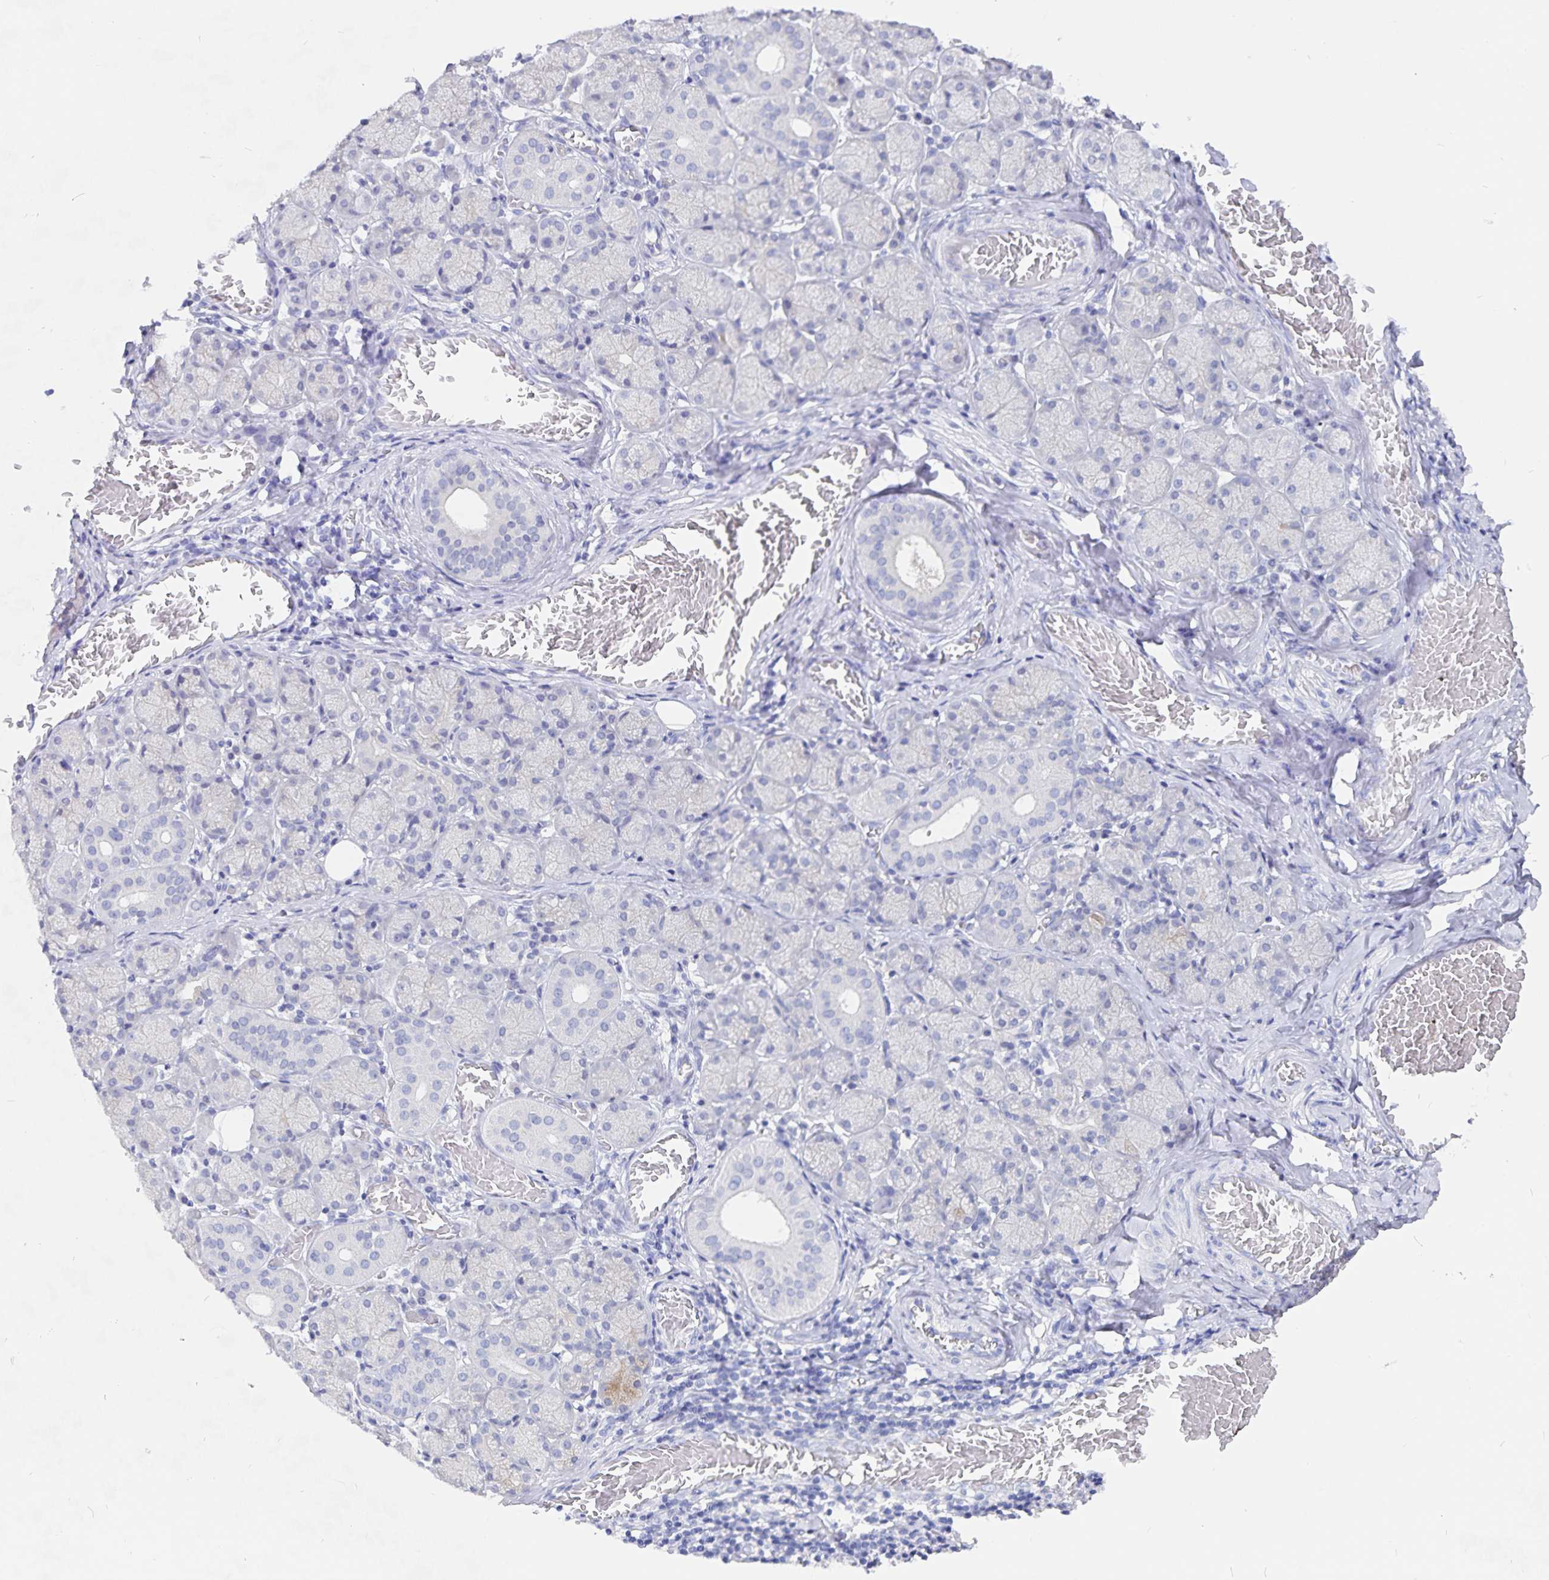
{"staining": {"intensity": "moderate", "quantity": "<25%", "location": "cytoplasmic/membranous"}, "tissue": "salivary gland", "cell_type": "Glandular cells", "image_type": "normal", "snomed": [{"axis": "morphology", "description": "Normal tissue, NOS"}, {"axis": "topography", "description": "Salivary gland"}, {"axis": "topography", "description": "Peripheral nerve tissue"}], "caption": "Protein positivity by IHC exhibits moderate cytoplasmic/membranous staining in about <25% of glandular cells in normal salivary gland.", "gene": "SNTN", "patient": {"sex": "female", "age": 24}}